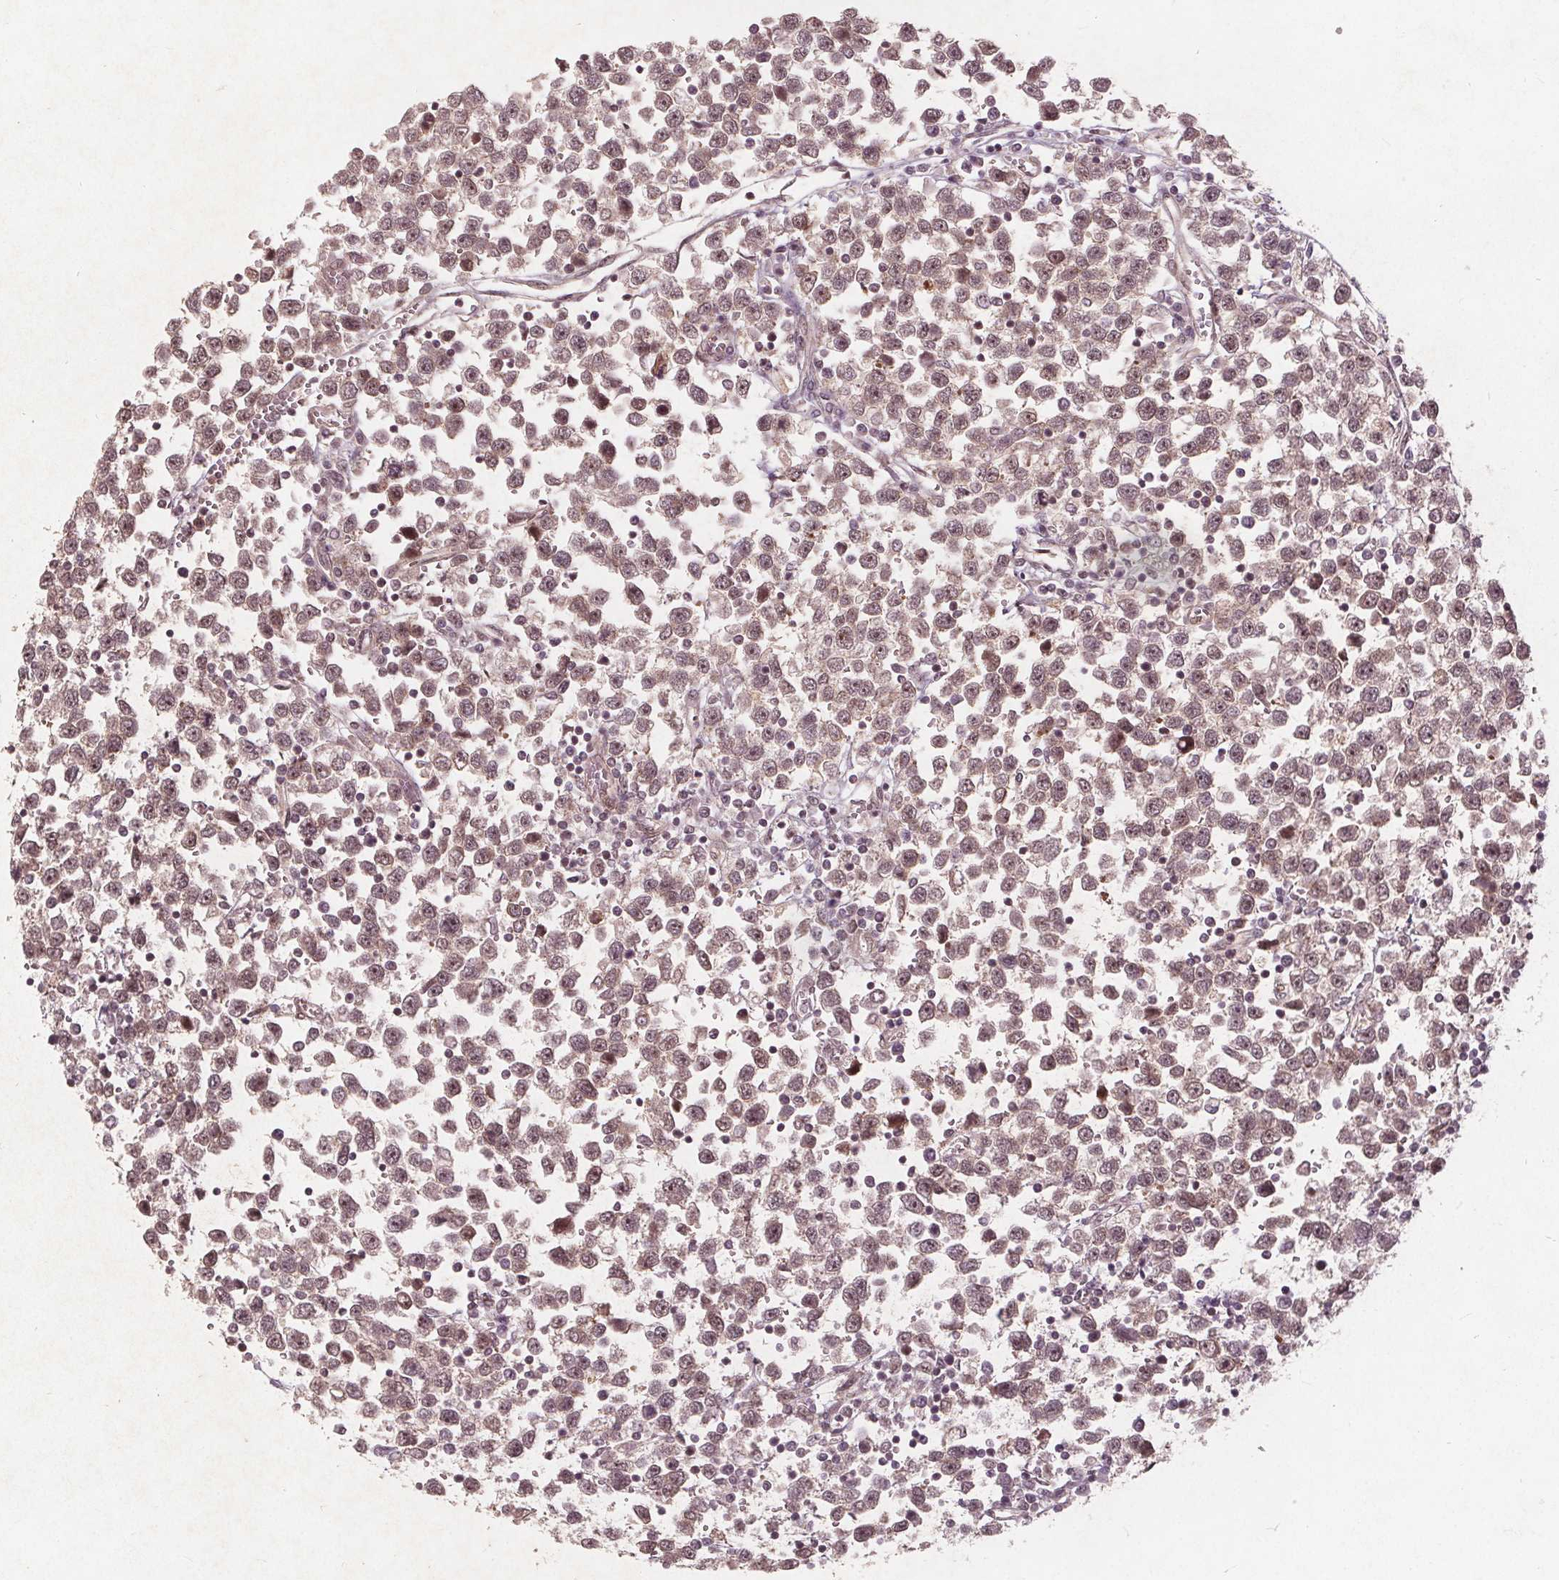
{"staining": {"intensity": "moderate", "quantity": ">75%", "location": "cytoplasmic/membranous,nuclear"}, "tissue": "testis cancer", "cell_type": "Tumor cells", "image_type": "cancer", "snomed": [{"axis": "morphology", "description": "Seminoma, NOS"}, {"axis": "topography", "description": "Testis"}], "caption": "Immunohistochemistry (IHC) of human seminoma (testis) demonstrates medium levels of moderate cytoplasmic/membranous and nuclear expression in approximately >75% of tumor cells. The staining is performed using DAB brown chromogen to label protein expression. The nuclei are counter-stained blue using hematoxylin.", "gene": "PPP1CB", "patient": {"sex": "male", "age": 34}}